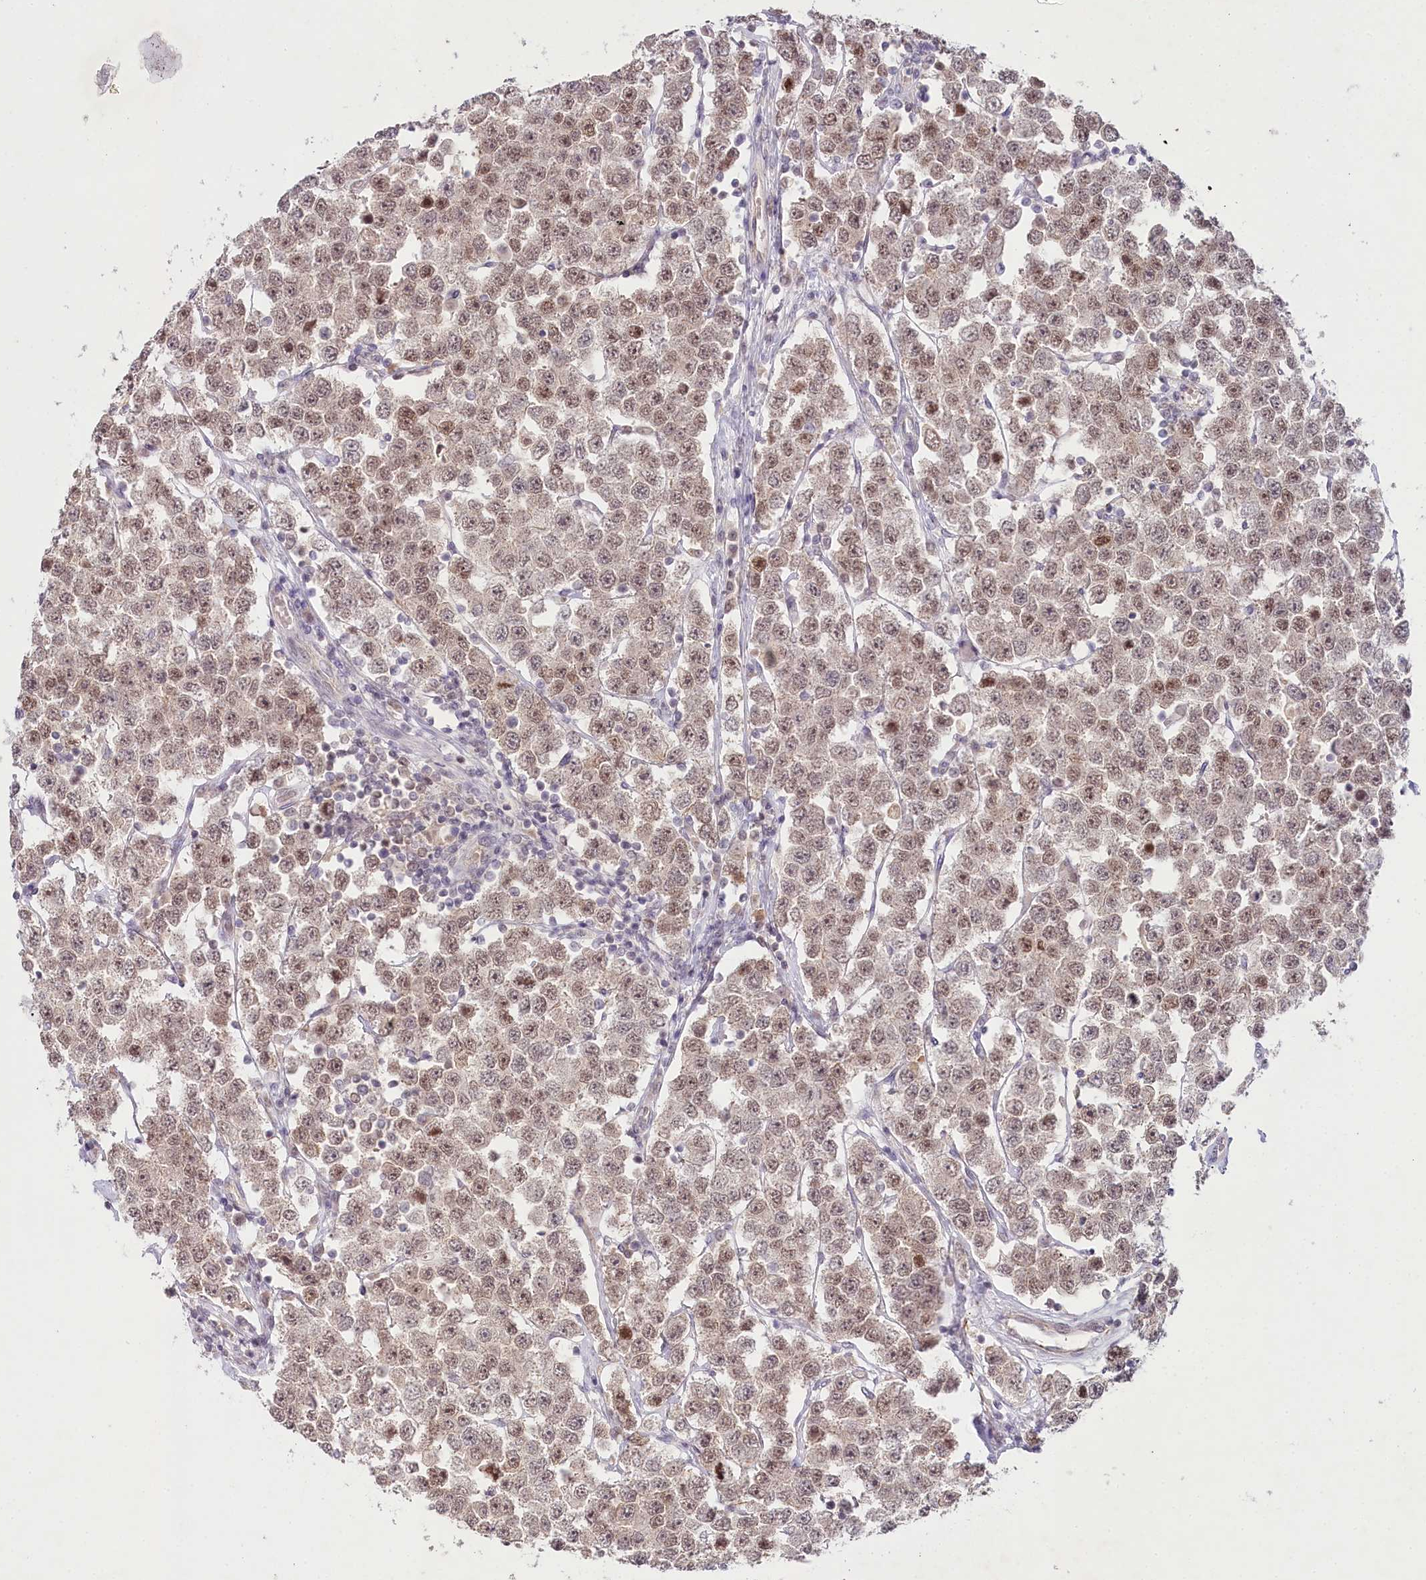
{"staining": {"intensity": "moderate", "quantity": ">75%", "location": "nuclear"}, "tissue": "testis cancer", "cell_type": "Tumor cells", "image_type": "cancer", "snomed": [{"axis": "morphology", "description": "Seminoma, NOS"}, {"axis": "topography", "description": "Testis"}], "caption": "Human testis seminoma stained with a brown dye reveals moderate nuclear positive positivity in approximately >75% of tumor cells.", "gene": "AMTN", "patient": {"sex": "male", "age": 28}}